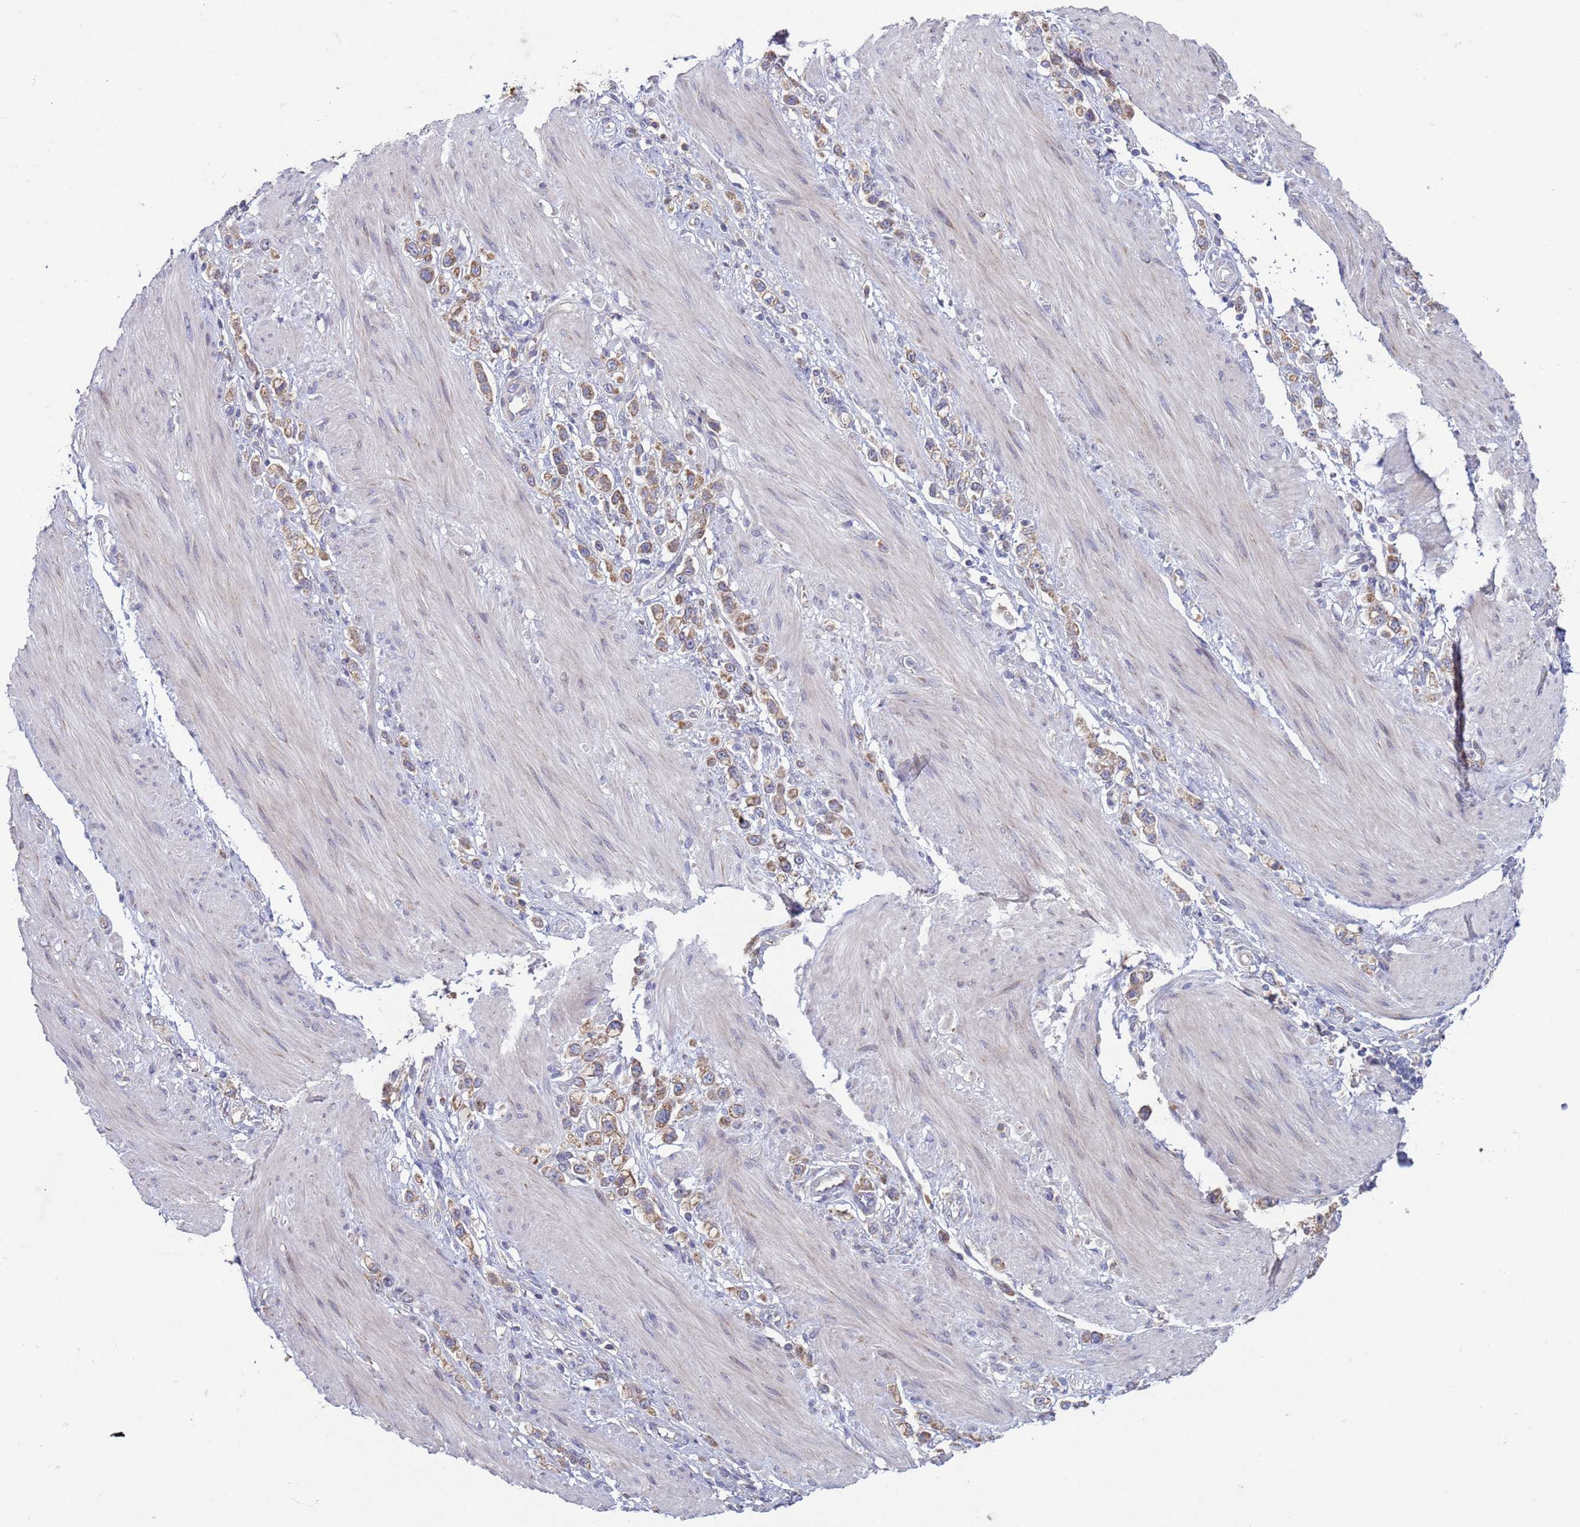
{"staining": {"intensity": "moderate", "quantity": ">75%", "location": "cytoplasmic/membranous"}, "tissue": "stomach cancer", "cell_type": "Tumor cells", "image_type": "cancer", "snomed": [{"axis": "morphology", "description": "Adenocarcinoma, NOS"}, {"axis": "topography", "description": "Stomach"}], "caption": "DAB immunohistochemical staining of human stomach cancer displays moderate cytoplasmic/membranous protein expression in about >75% of tumor cells. The staining was performed using DAB (3,3'-diaminobenzidine), with brown indicating positive protein expression. Nuclei are stained blue with hematoxylin.", "gene": "DIP2B", "patient": {"sex": "female", "age": 65}}